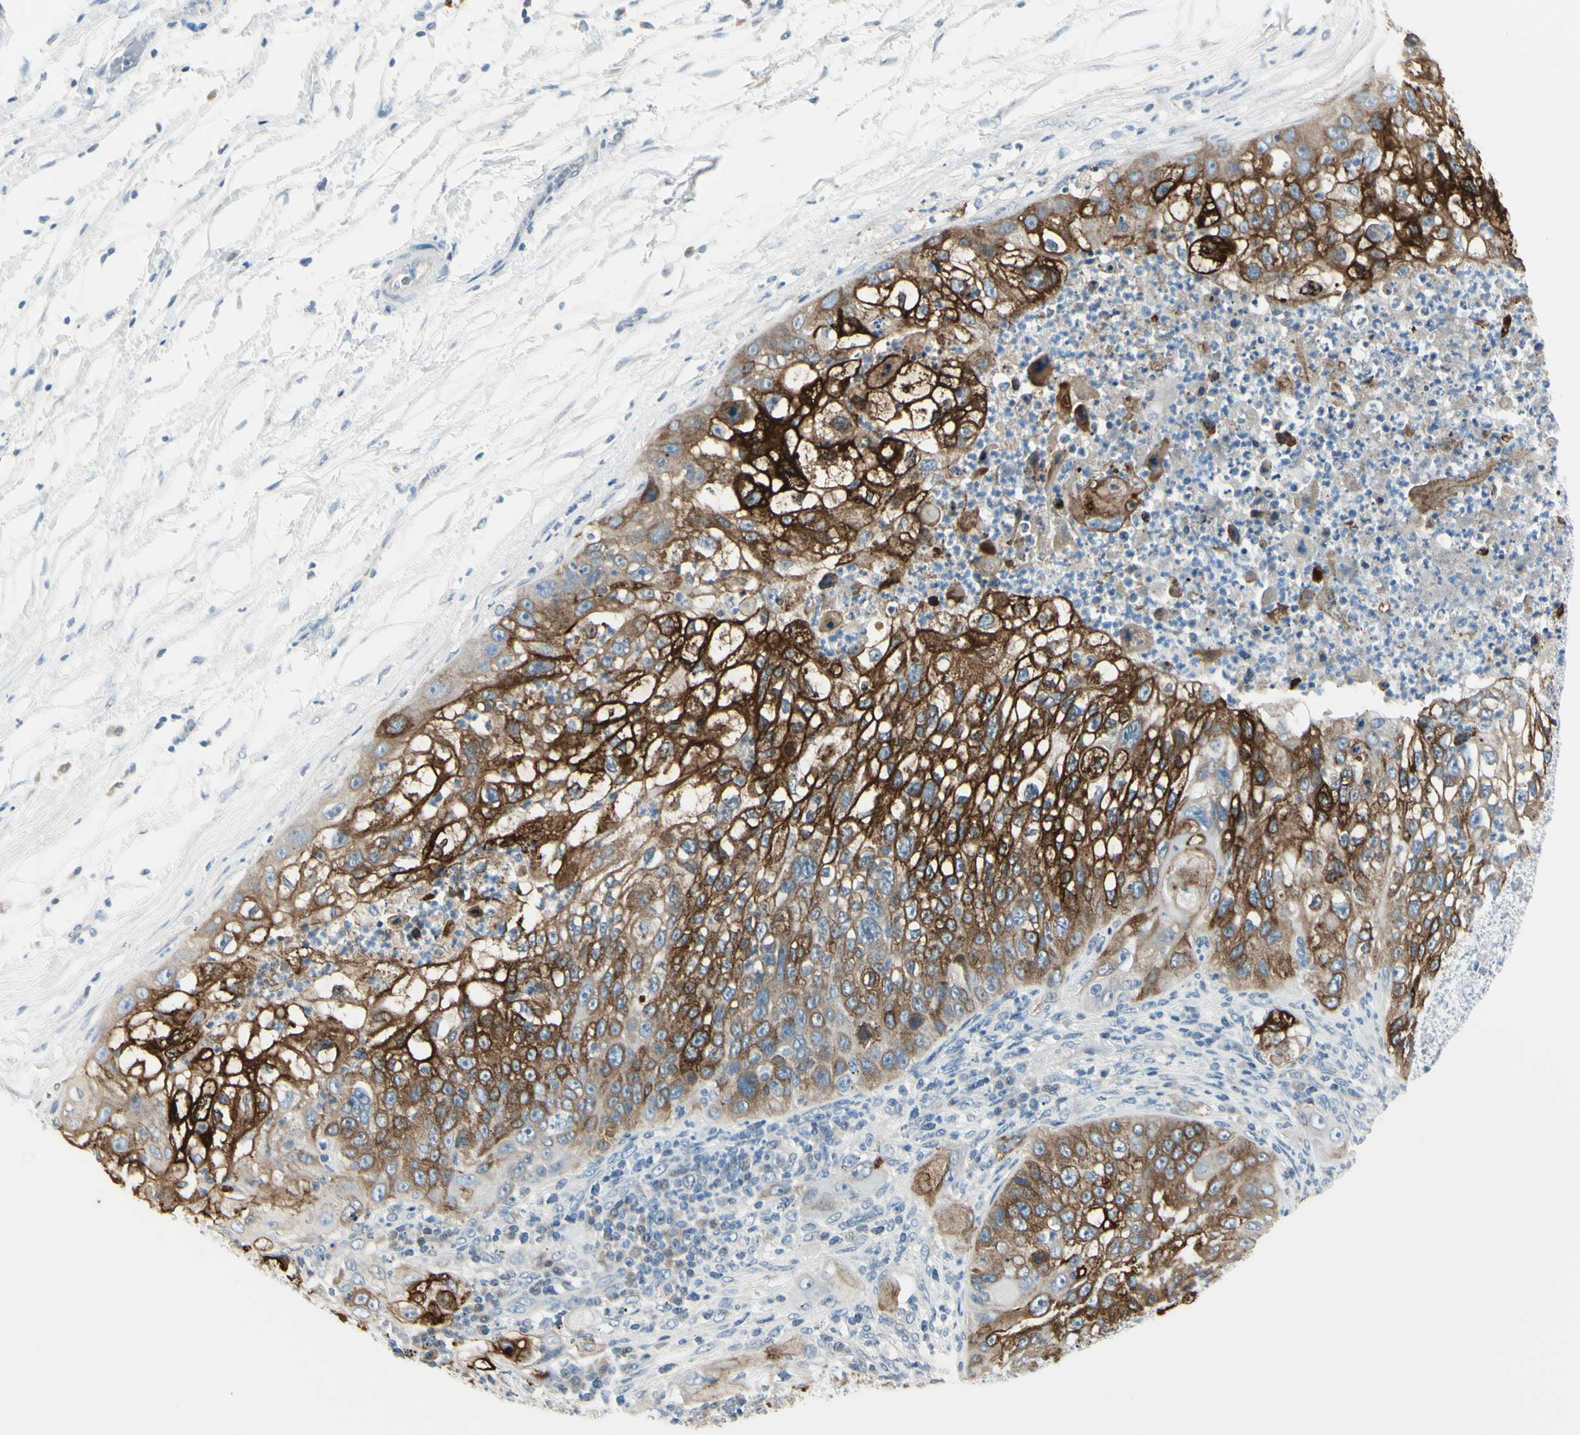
{"staining": {"intensity": "strong", "quantity": ">75%", "location": "cytoplasmic/membranous"}, "tissue": "lung cancer", "cell_type": "Tumor cells", "image_type": "cancer", "snomed": [{"axis": "morphology", "description": "Inflammation, NOS"}, {"axis": "morphology", "description": "Squamous cell carcinoma, NOS"}, {"axis": "topography", "description": "Lymph node"}, {"axis": "topography", "description": "Soft tissue"}, {"axis": "topography", "description": "Lung"}], "caption": "Protein analysis of squamous cell carcinoma (lung) tissue reveals strong cytoplasmic/membranous staining in approximately >75% of tumor cells.", "gene": "DLG4", "patient": {"sex": "male", "age": 66}}